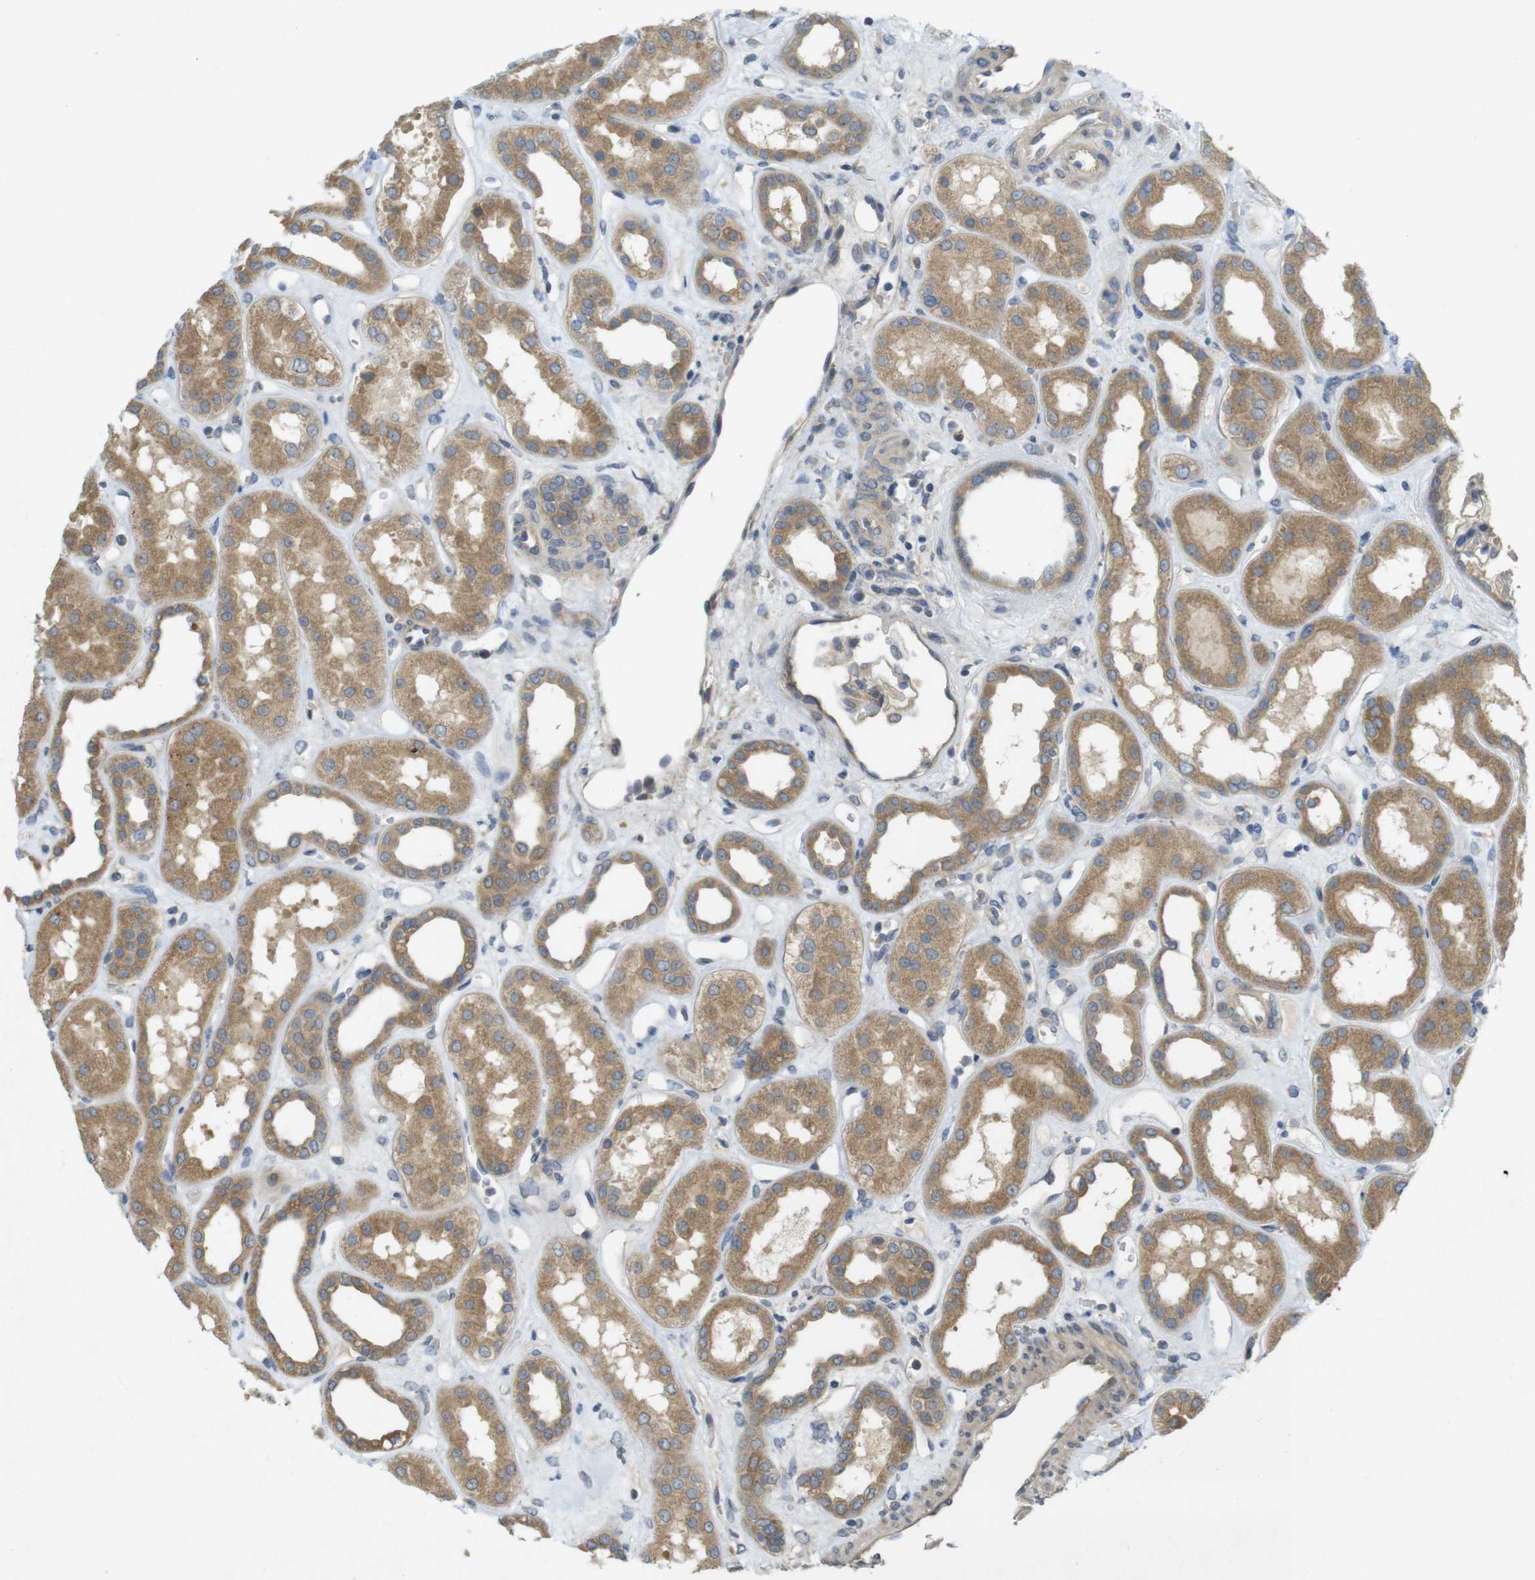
{"staining": {"intensity": "weak", "quantity": "<25%", "location": "cytoplasmic/membranous"}, "tissue": "kidney", "cell_type": "Cells in glomeruli", "image_type": "normal", "snomed": [{"axis": "morphology", "description": "Normal tissue, NOS"}, {"axis": "topography", "description": "Kidney"}], "caption": "Immunohistochemical staining of unremarkable human kidney exhibits no significant staining in cells in glomeruli.", "gene": "CLTC", "patient": {"sex": "male", "age": 59}}